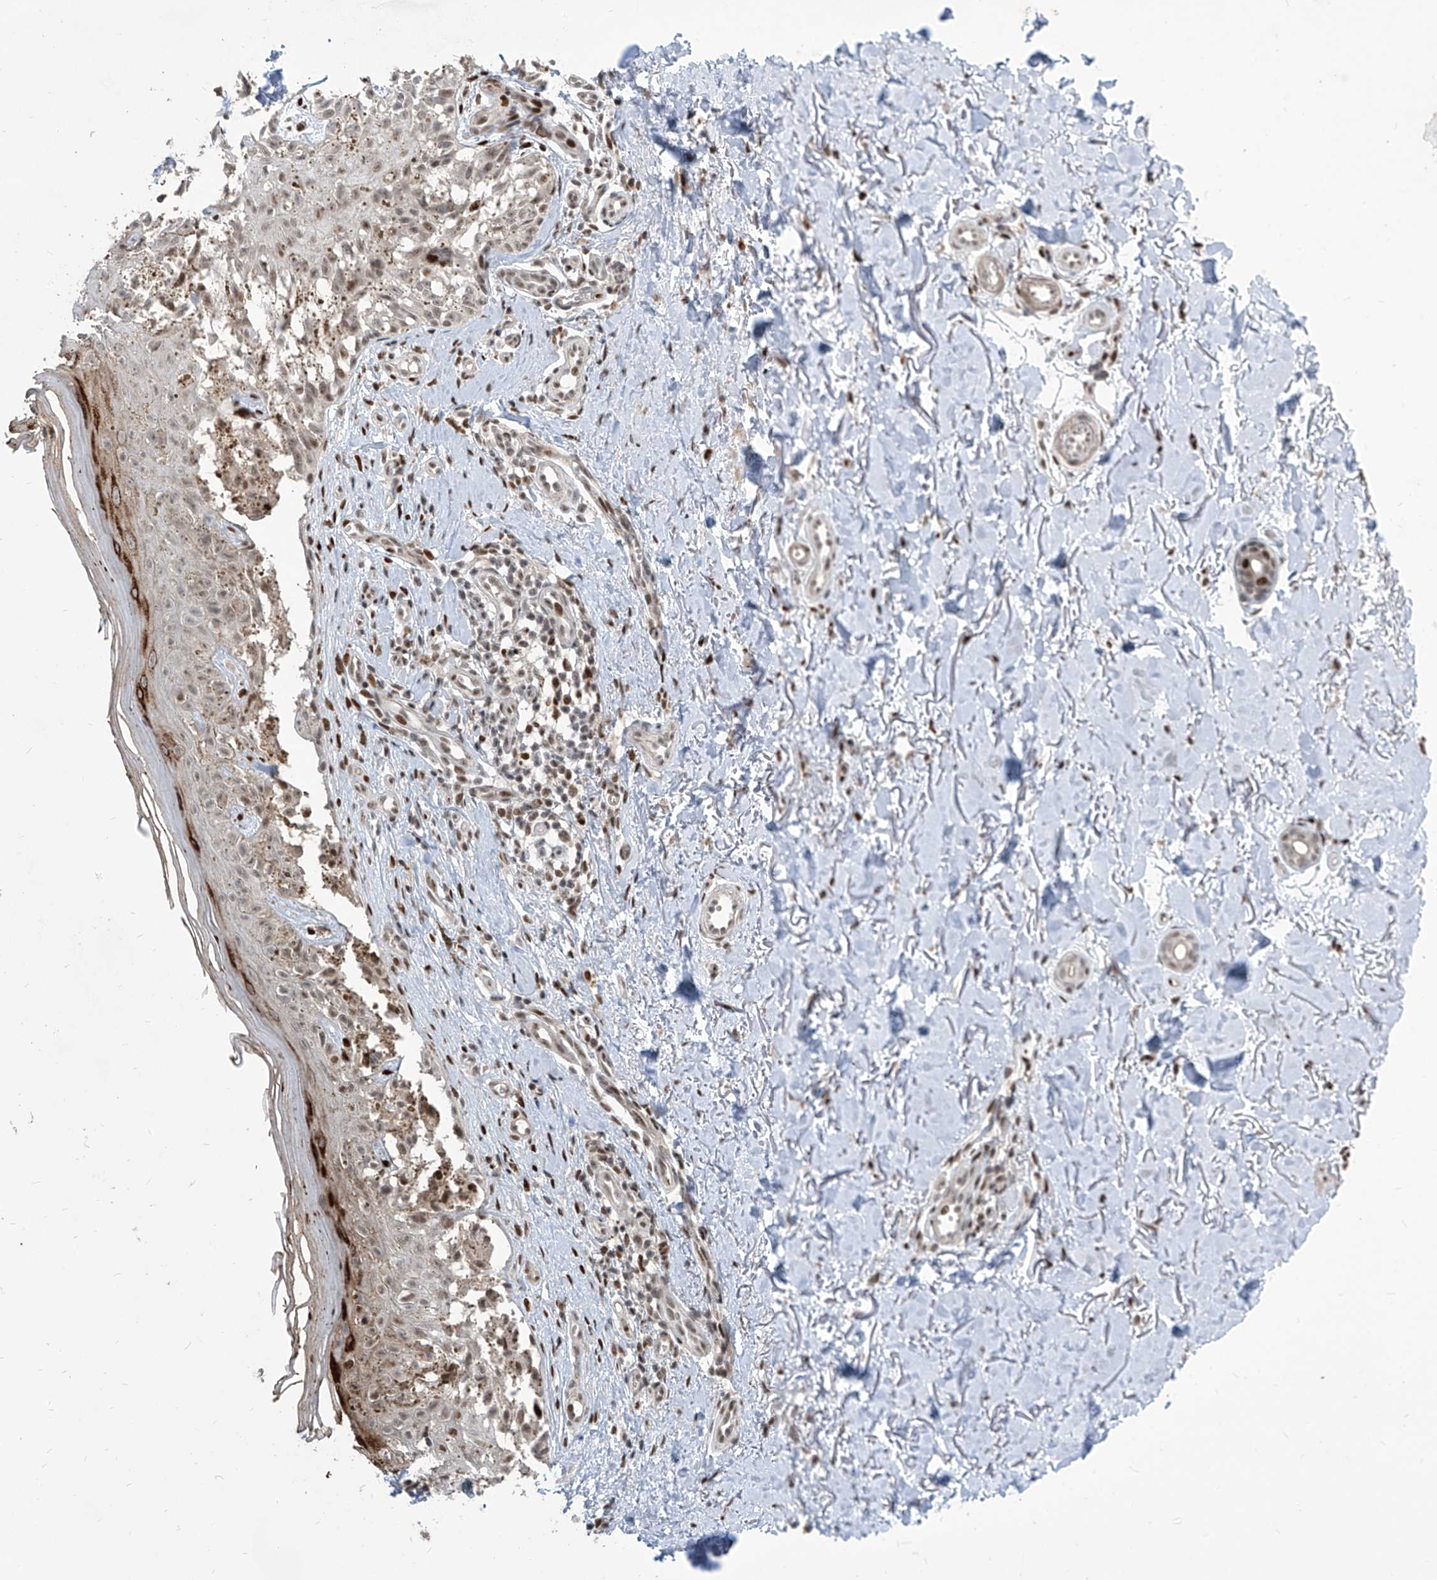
{"staining": {"intensity": "weak", "quantity": "25%-75%", "location": "nuclear"}, "tissue": "melanoma", "cell_type": "Tumor cells", "image_type": "cancer", "snomed": [{"axis": "morphology", "description": "Malignant melanoma, NOS"}, {"axis": "topography", "description": "Skin"}], "caption": "Protein expression analysis of malignant melanoma shows weak nuclear expression in approximately 25%-75% of tumor cells.", "gene": "IRF2", "patient": {"sex": "female", "age": 50}}